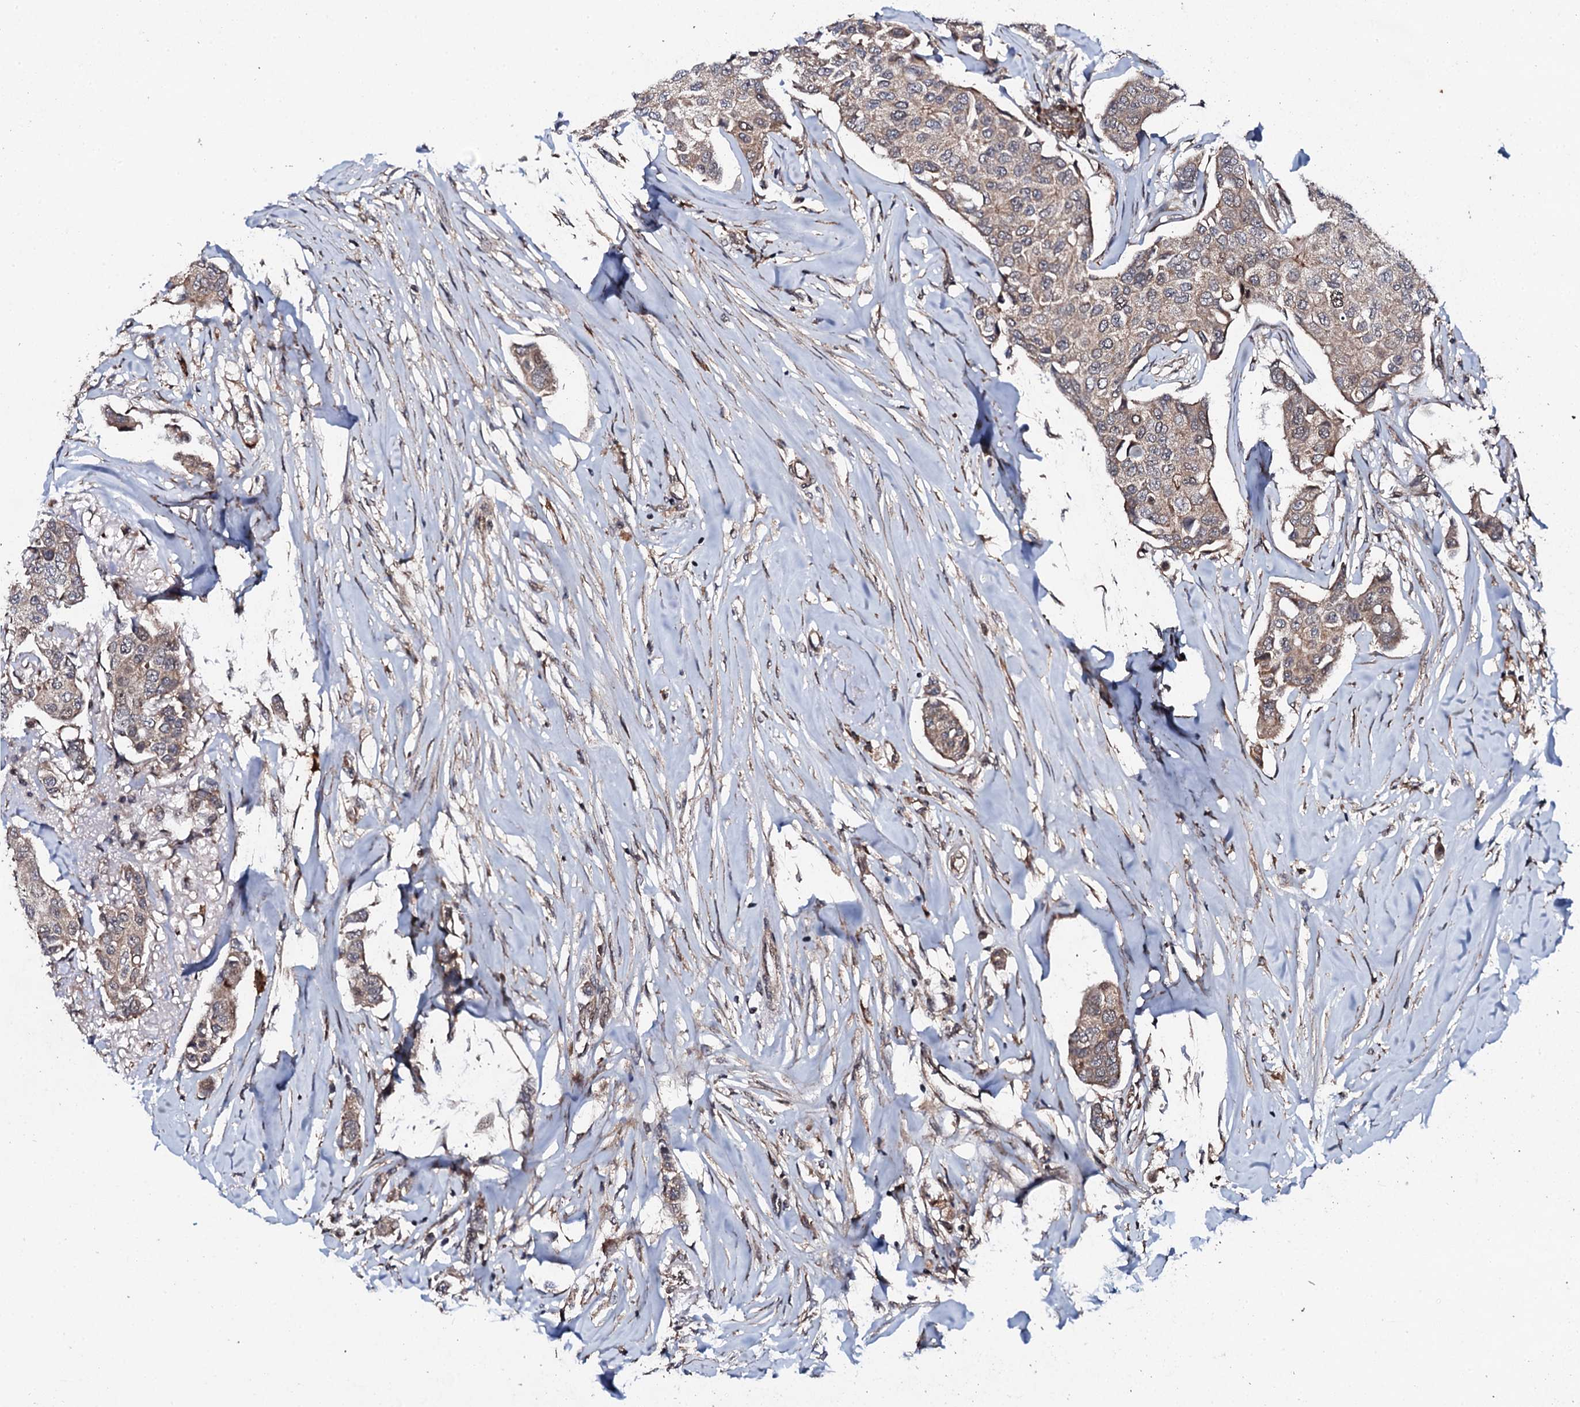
{"staining": {"intensity": "weak", "quantity": "25%-75%", "location": "cytoplasmic/membranous"}, "tissue": "breast cancer", "cell_type": "Tumor cells", "image_type": "cancer", "snomed": [{"axis": "morphology", "description": "Duct carcinoma"}, {"axis": "topography", "description": "Breast"}], "caption": "An image showing weak cytoplasmic/membranous positivity in approximately 25%-75% of tumor cells in breast cancer (intraductal carcinoma), as visualized by brown immunohistochemical staining.", "gene": "FAM111A", "patient": {"sex": "female", "age": 80}}